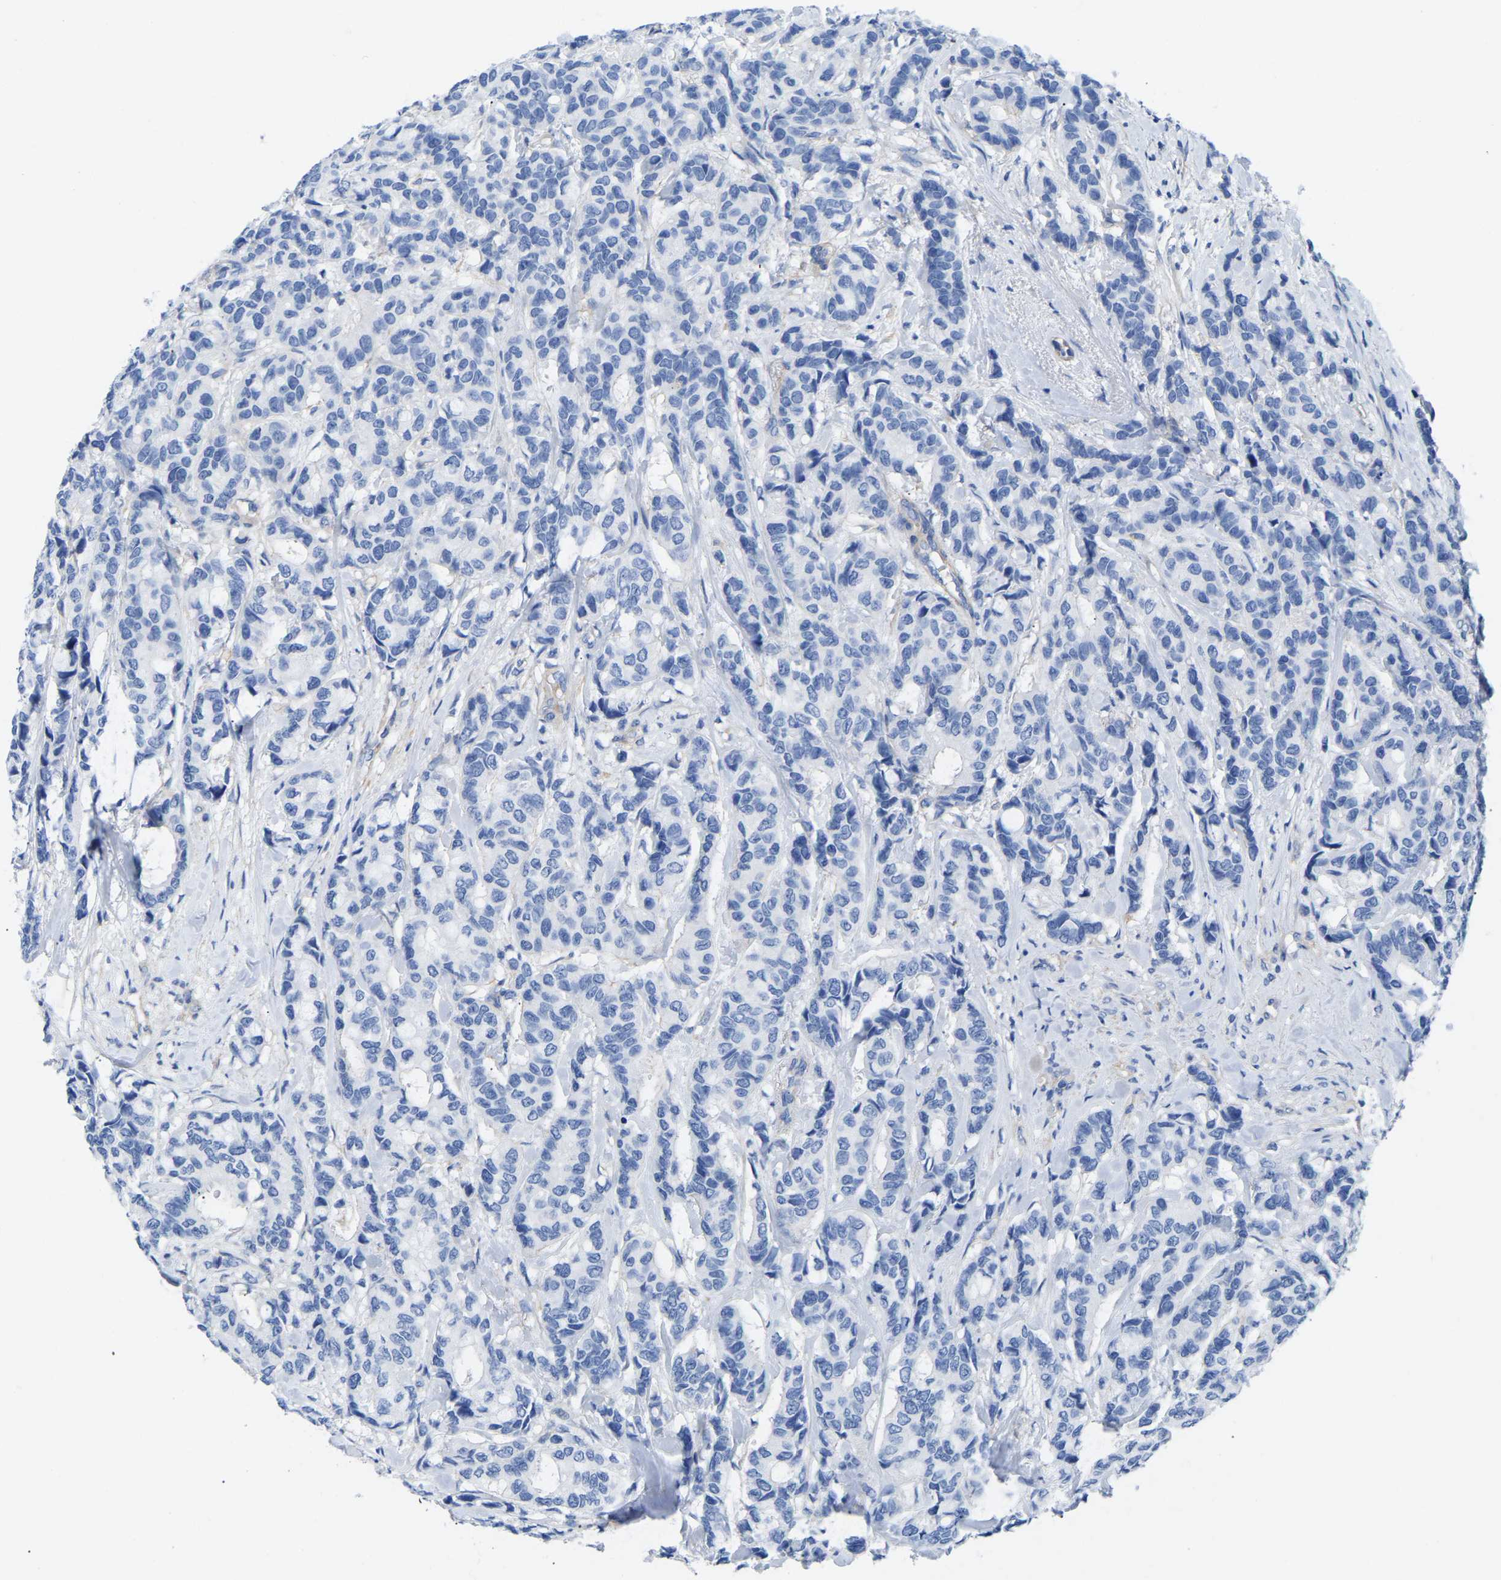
{"staining": {"intensity": "negative", "quantity": "none", "location": "none"}, "tissue": "breast cancer", "cell_type": "Tumor cells", "image_type": "cancer", "snomed": [{"axis": "morphology", "description": "Duct carcinoma"}, {"axis": "topography", "description": "Breast"}], "caption": "Immunohistochemical staining of human breast cancer (invasive ductal carcinoma) demonstrates no significant staining in tumor cells. Nuclei are stained in blue.", "gene": "UPK3A", "patient": {"sex": "female", "age": 87}}